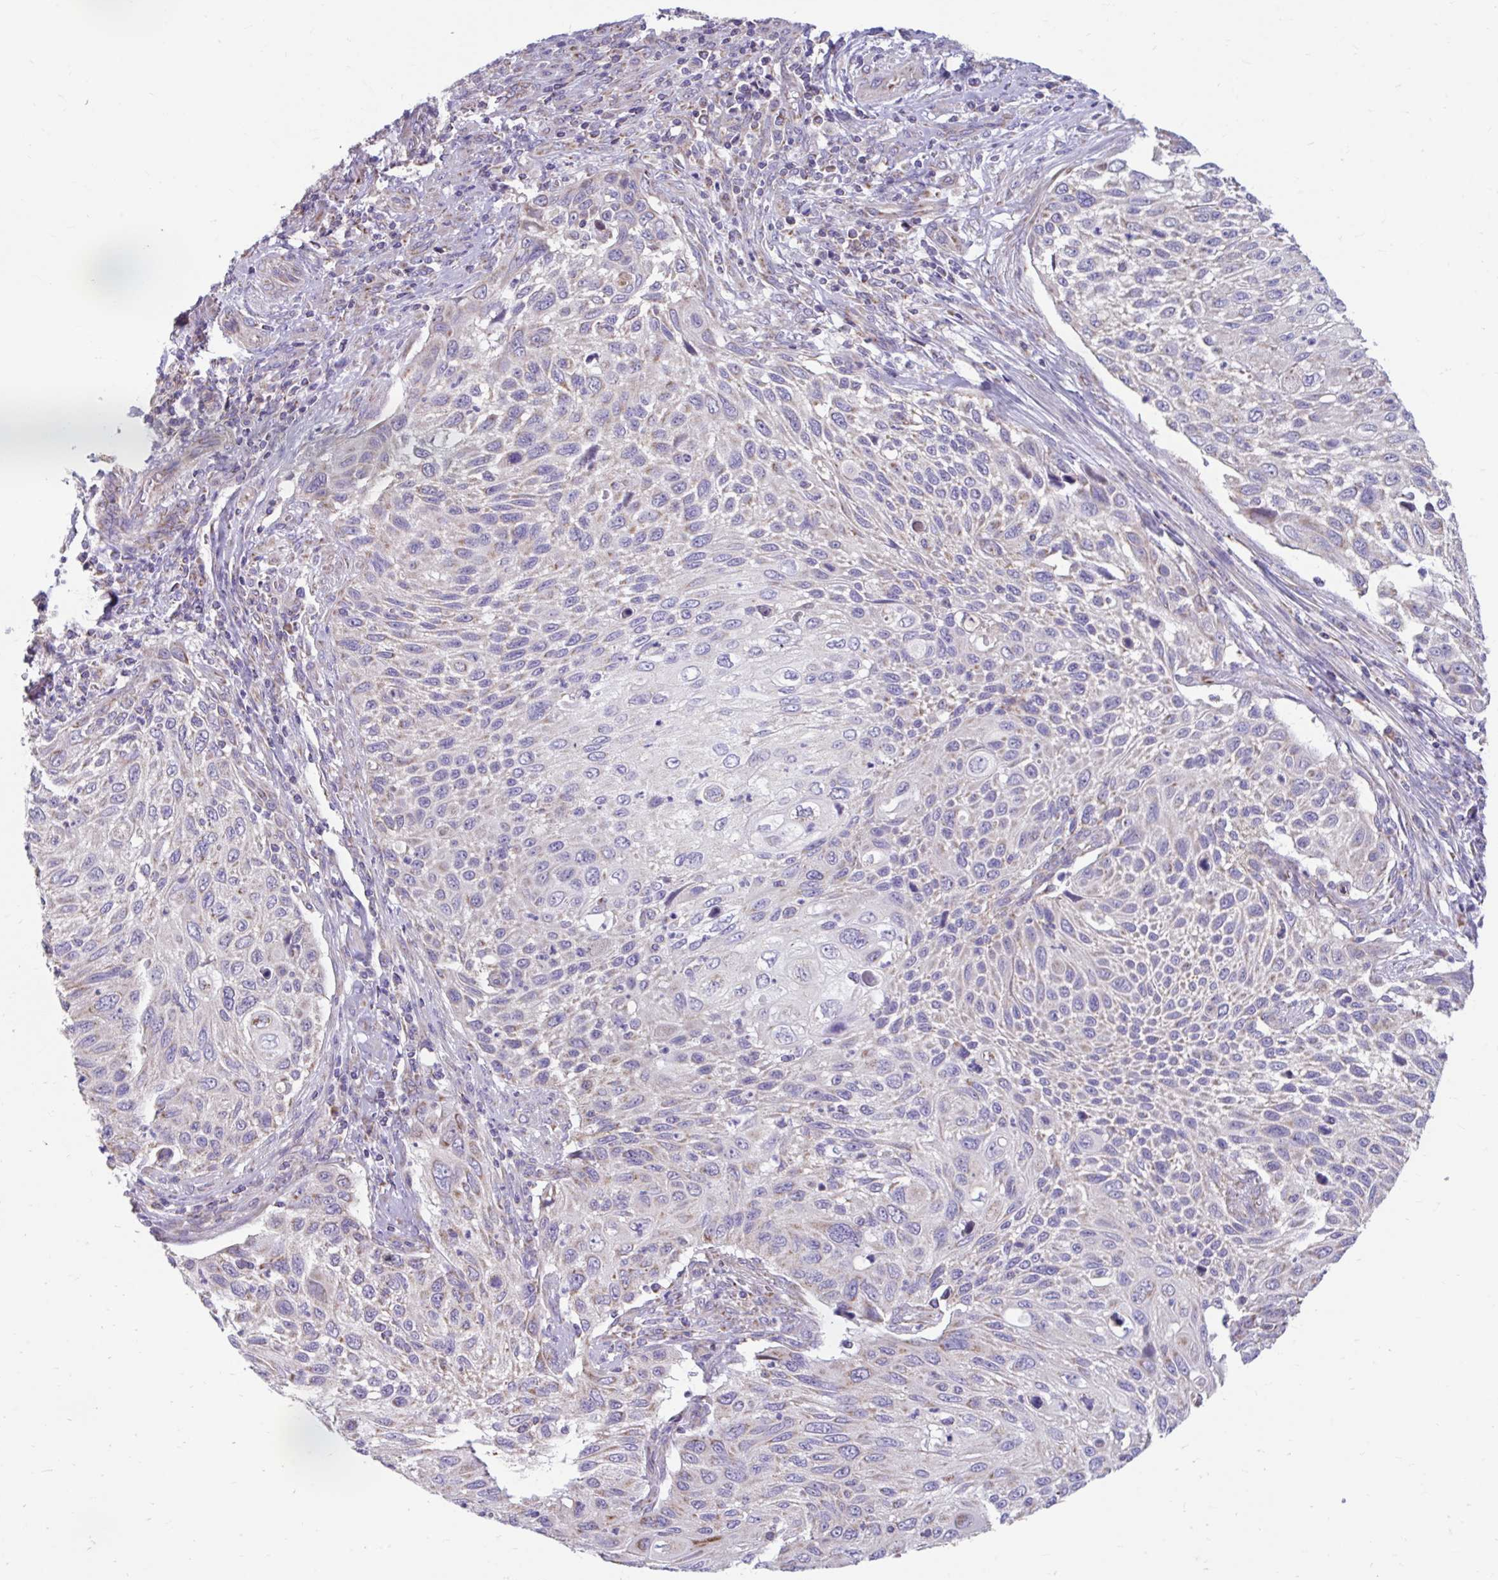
{"staining": {"intensity": "moderate", "quantity": "<25%", "location": "cytoplasmic/membranous"}, "tissue": "cervical cancer", "cell_type": "Tumor cells", "image_type": "cancer", "snomed": [{"axis": "morphology", "description": "Squamous cell carcinoma, NOS"}, {"axis": "topography", "description": "Cervix"}], "caption": "DAB immunohistochemical staining of human squamous cell carcinoma (cervical) reveals moderate cytoplasmic/membranous protein expression in approximately <25% of tumor cells.", "gene": "LINGO4", "patient": {"sex": "female", "age": 70}}